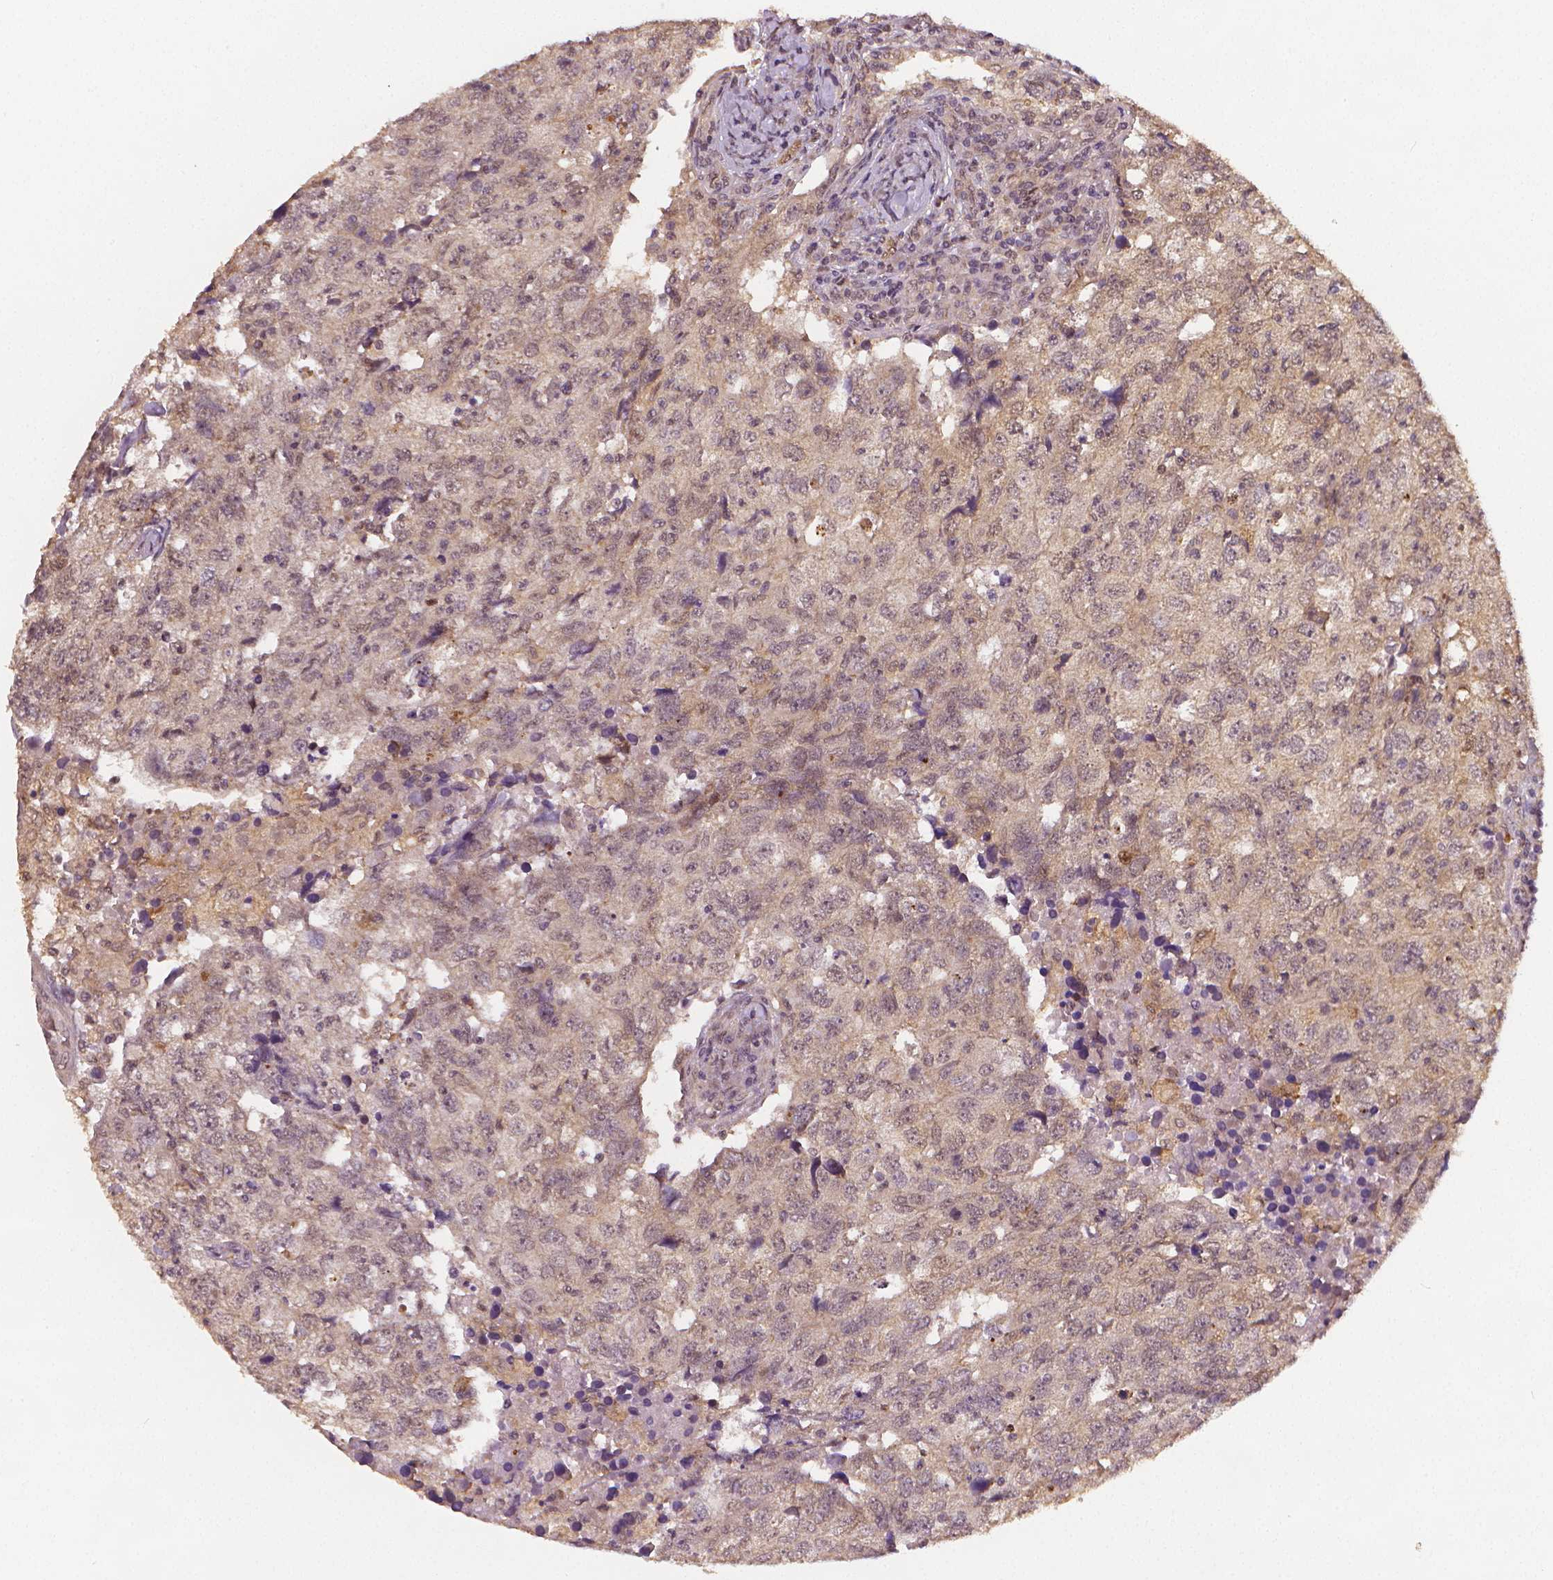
{"staining": {"intensity": "weak", "quantity": "25%-75%", "location": "cytoplasmic/membranous"}, "tissue": "breast cancer", "cell_type": "Tumor cells", "image_type": "cancer", "snomed": [{"axis": "morphology", "description": "Duct carcinoma"}, {"axis": "topography", "description": "Breast"}], "caption": "A brown stain shows weak cytoplasmic/membranous staining of a protein in invasive ductal carcinoma (breast) tumor cells.", "gene": "STAT3", "patient": {"sex": "female", "age": 30}}